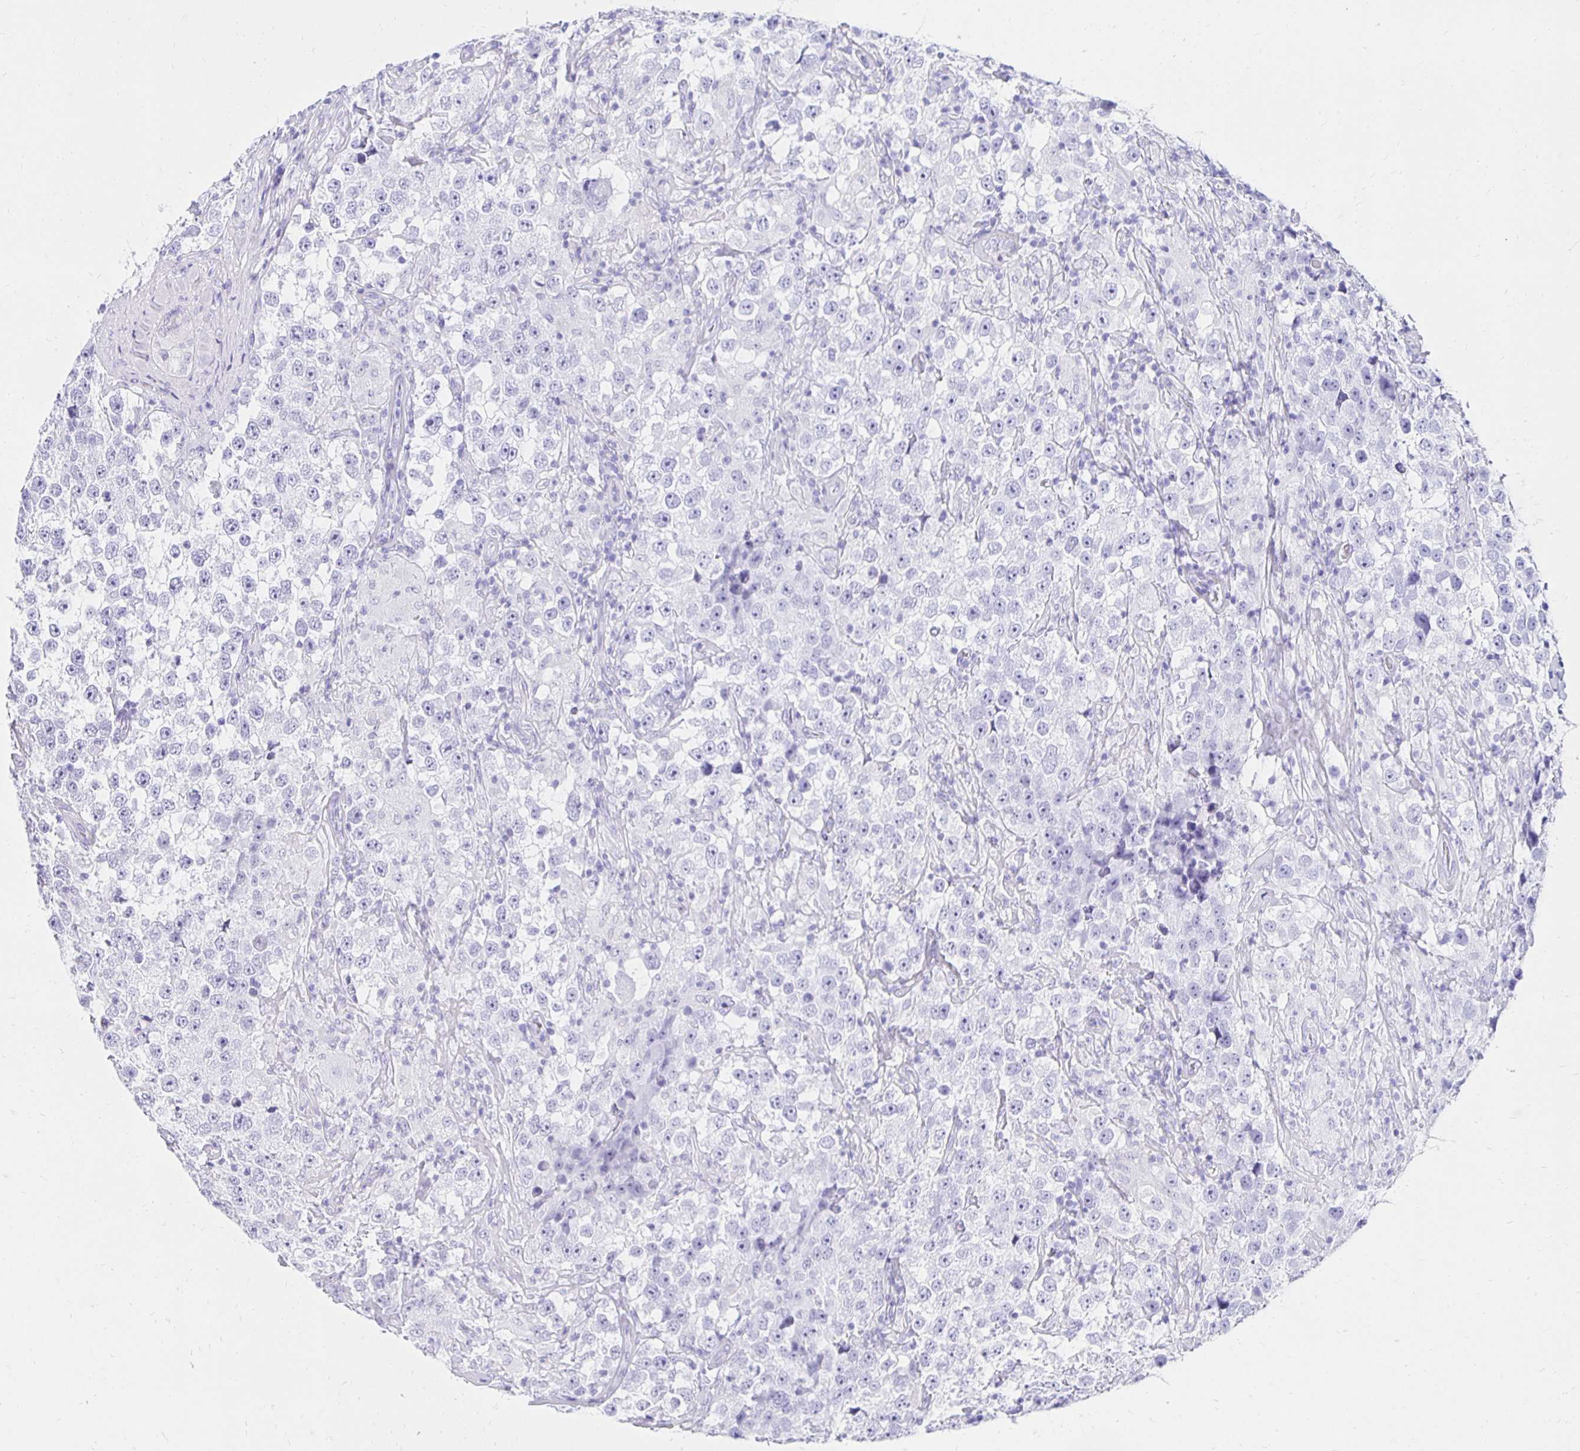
{"staining": {"intensity": "negative", "quantity": "none", "location": "none"}, "tissue": "testis cancer", "cell_type": "Tumor cells", "image_type": "cancer", "snomed": [{"axis": "morphology", "description": "Seminoma, NOS"}, {"axis": "topography", "description": "Testis"}], "caption": "Testis cancer stained for a protein using immunohistochemistry (IHC) shows no staining tumor cells.", "gene": "ZNF579", "patient": {"sex": "male", "age": 46}}